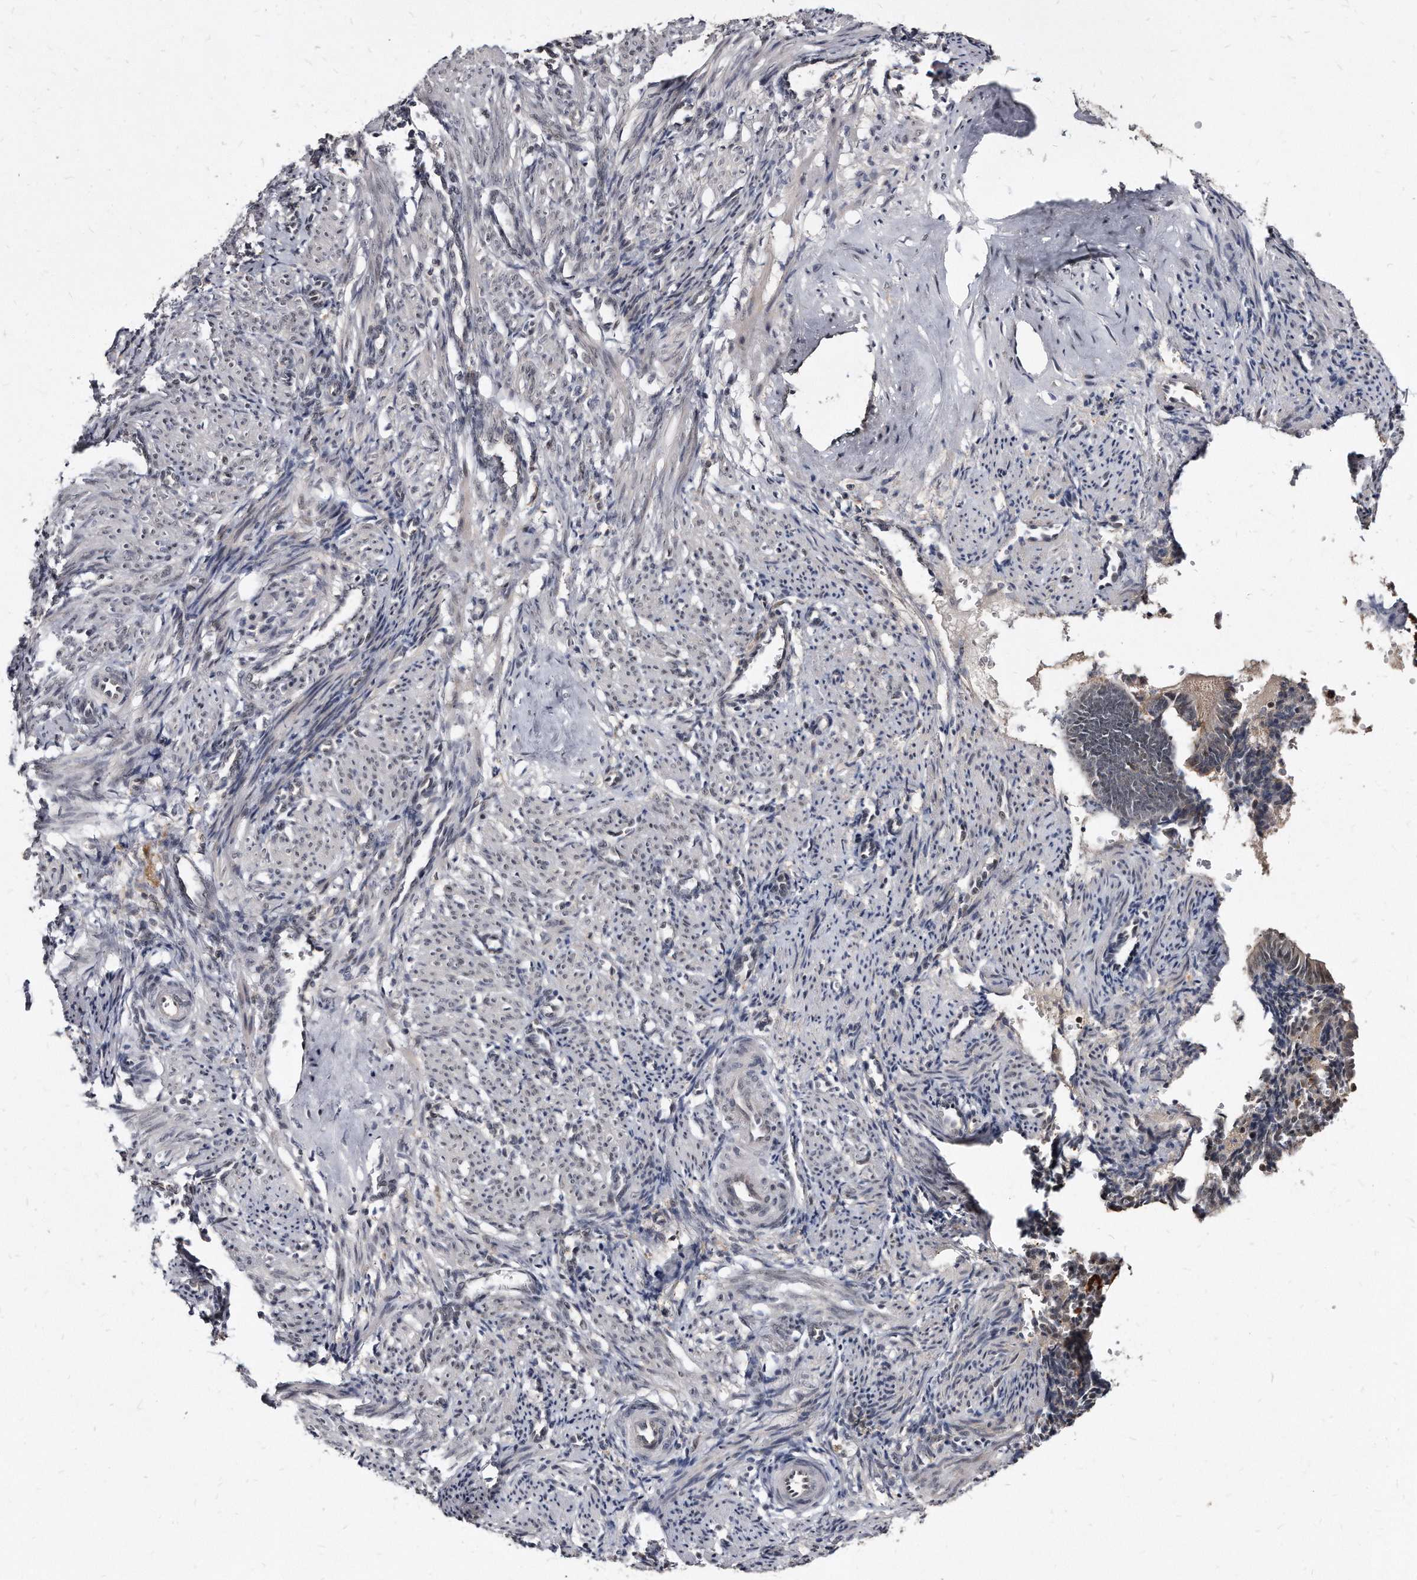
{"staining": {"intensity": "negative", "quantity": "none", "location": "none"}, "tissue": "smooth muscle", "cell_type": "Smooth muscle cells", "image_type": "normal", "snomed": [{"axis": "morphology", "description": "Normal tissue, NOS"}, {"axis": "topography", "description": "Endometrium"}], "caption": "High power microscopy histopathology image of an immunohistochemistry image of benign smooth muscle, revealing no significant expression in smooth muscle cells.", "gene": "KLHDC3", "patient": {"sex": "female", "age": 33}}